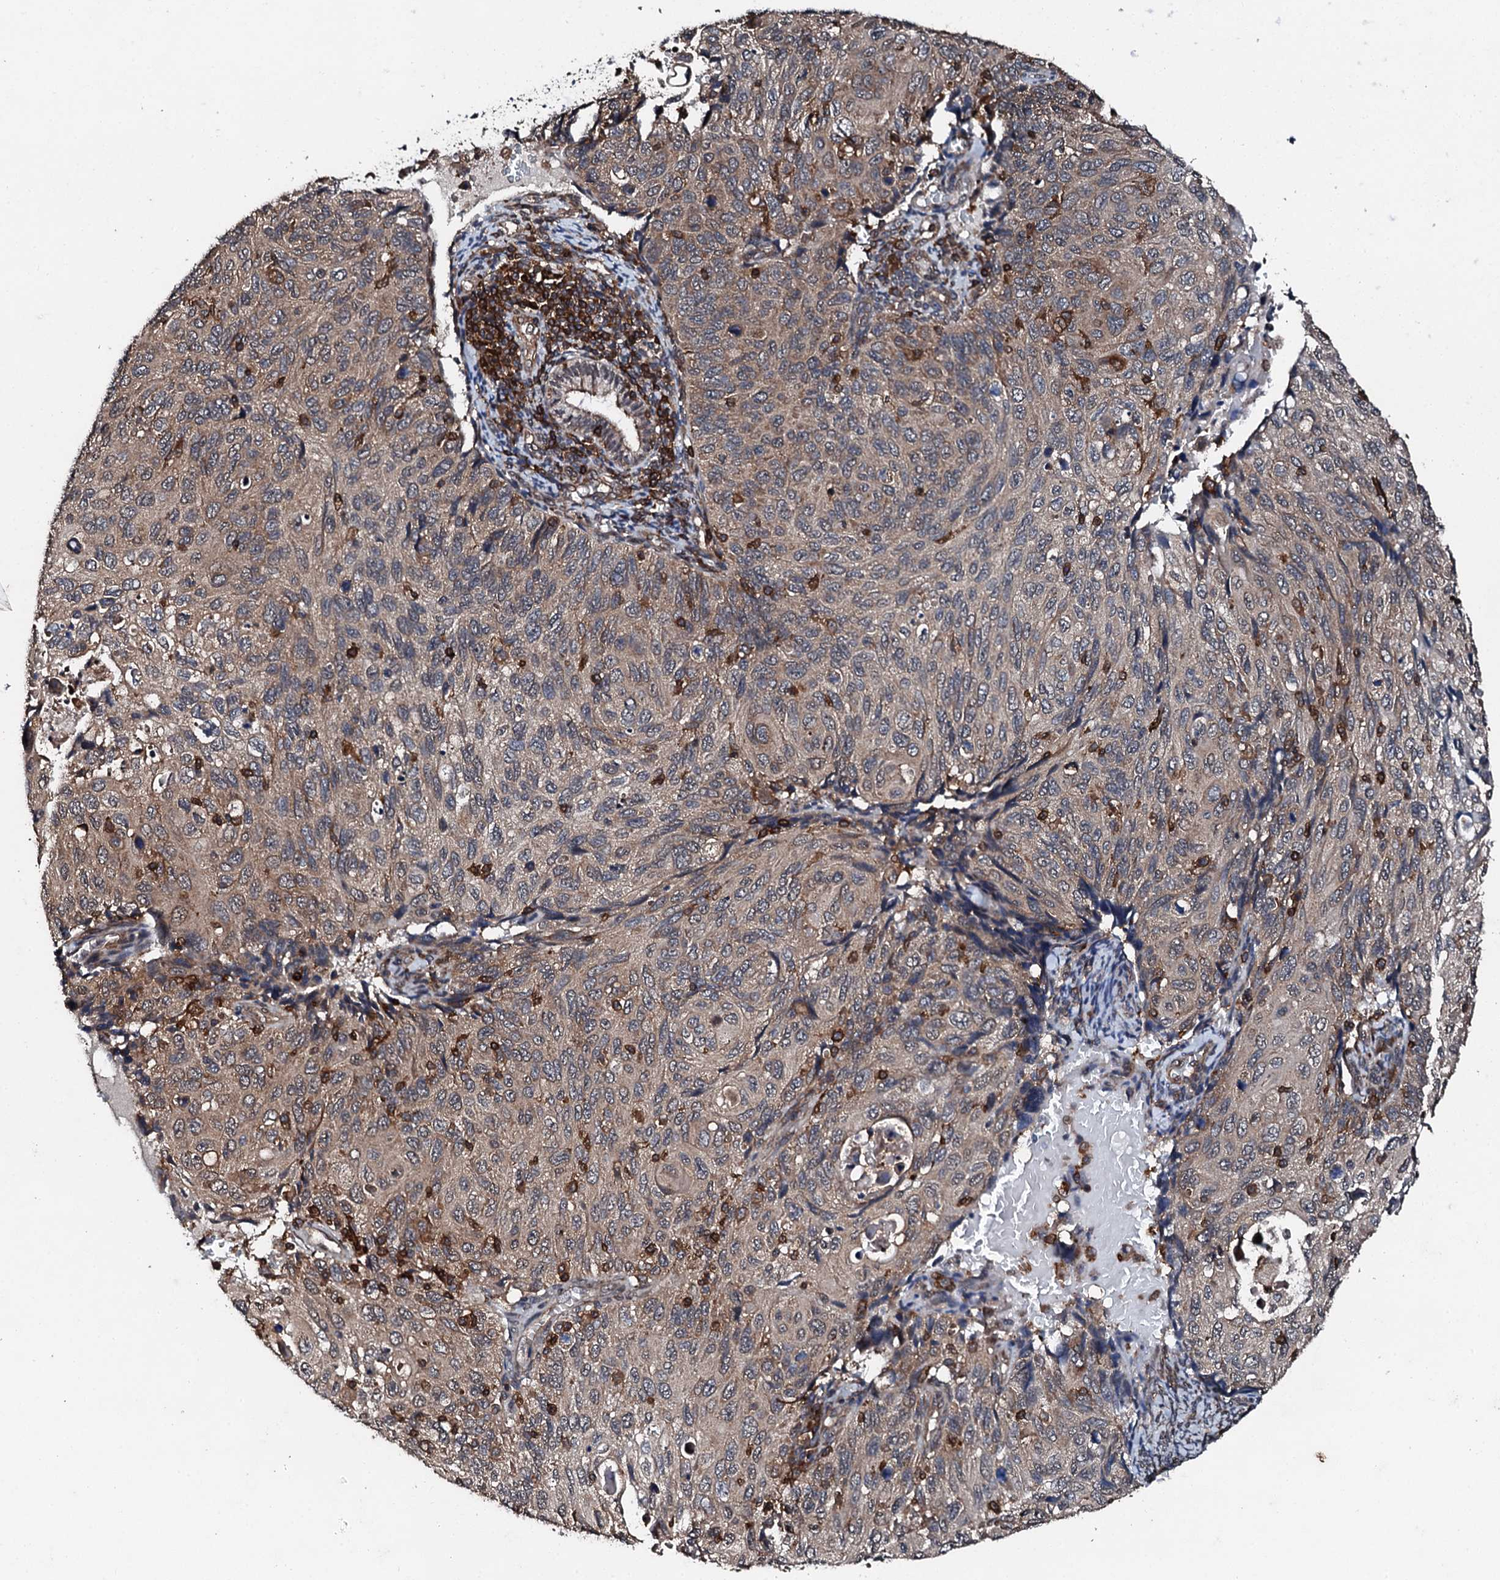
{"staining": {"intensity": "weak", "quantity": "25%-75%", "location": "cytoplasmic/membranous"}, "tissue": "cervical cancer", "cell_type": "Tumor cells", "image_type": "cancer", "snomed": [{"axis": "morphology", "description": "Squamous cell carcinoma, NOS"}, {"axis": "topography", "description": "Cervix"}], "caption": "Protein staining by IHC shows weak cytoplasmic/membranous expression in about 25%-75% of tumor cells in cervical cancer.", "gene": "EDC4", "patient": {"sex": "female", "age": 70}}